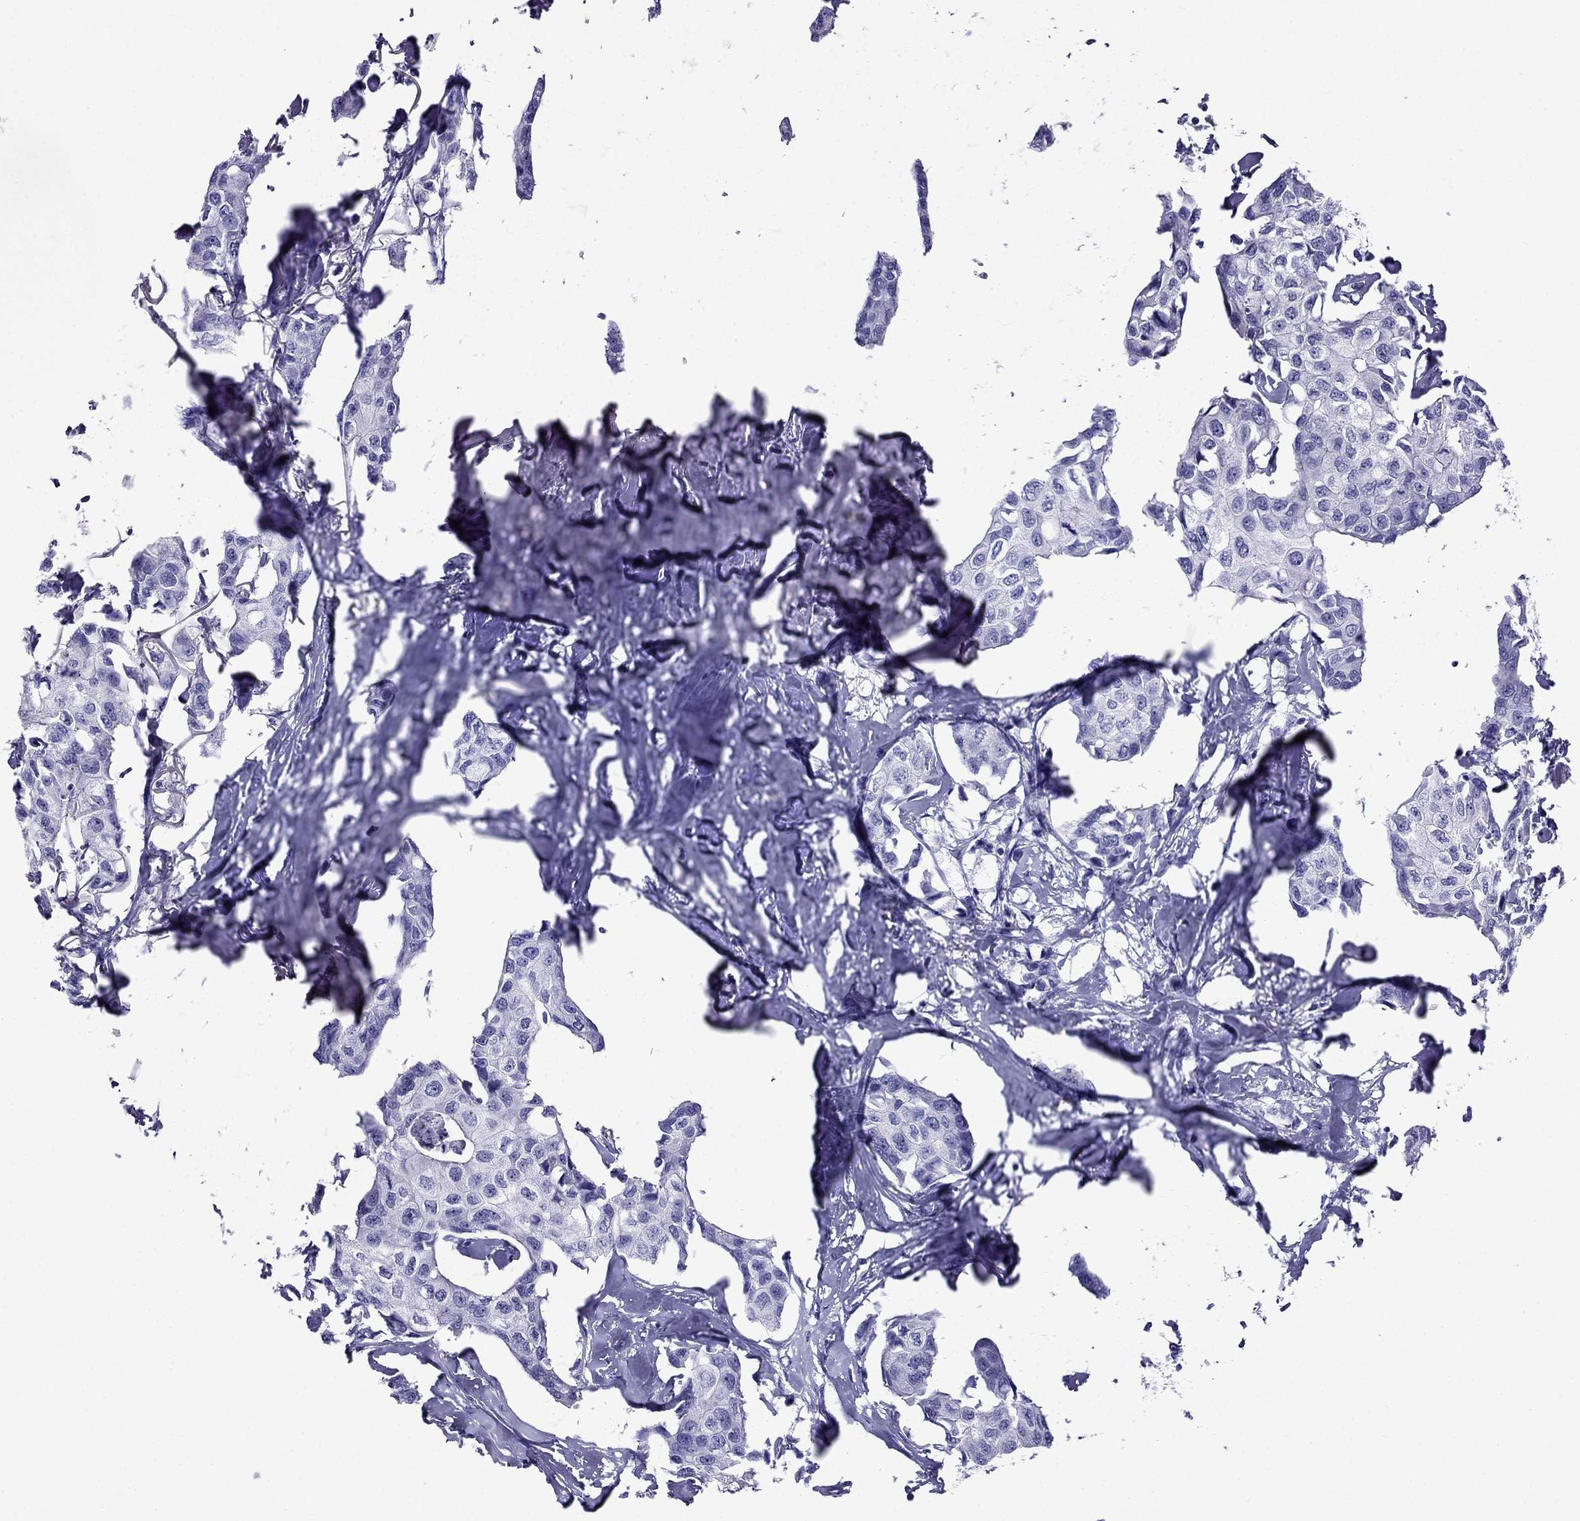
{"staining": {"intensity": "negative", "quantity": "none", "location": "none"}, "tissue": "breast cancer", "cell_type": "Tumor cells", "image_type": "cancer", "snomed": [{"axis": "morphology", "description": "Duct carcinoma"}, {"axis": "topography", "description": "Breast"}], "caption": "Human invasive ductal carcinoma (breast) stained for a protein using immunohistochemistry (IHC) displays no expression in tumor cells.", "gene": "CRYBA1", "patient": {"sex": "female", "age": 80}}